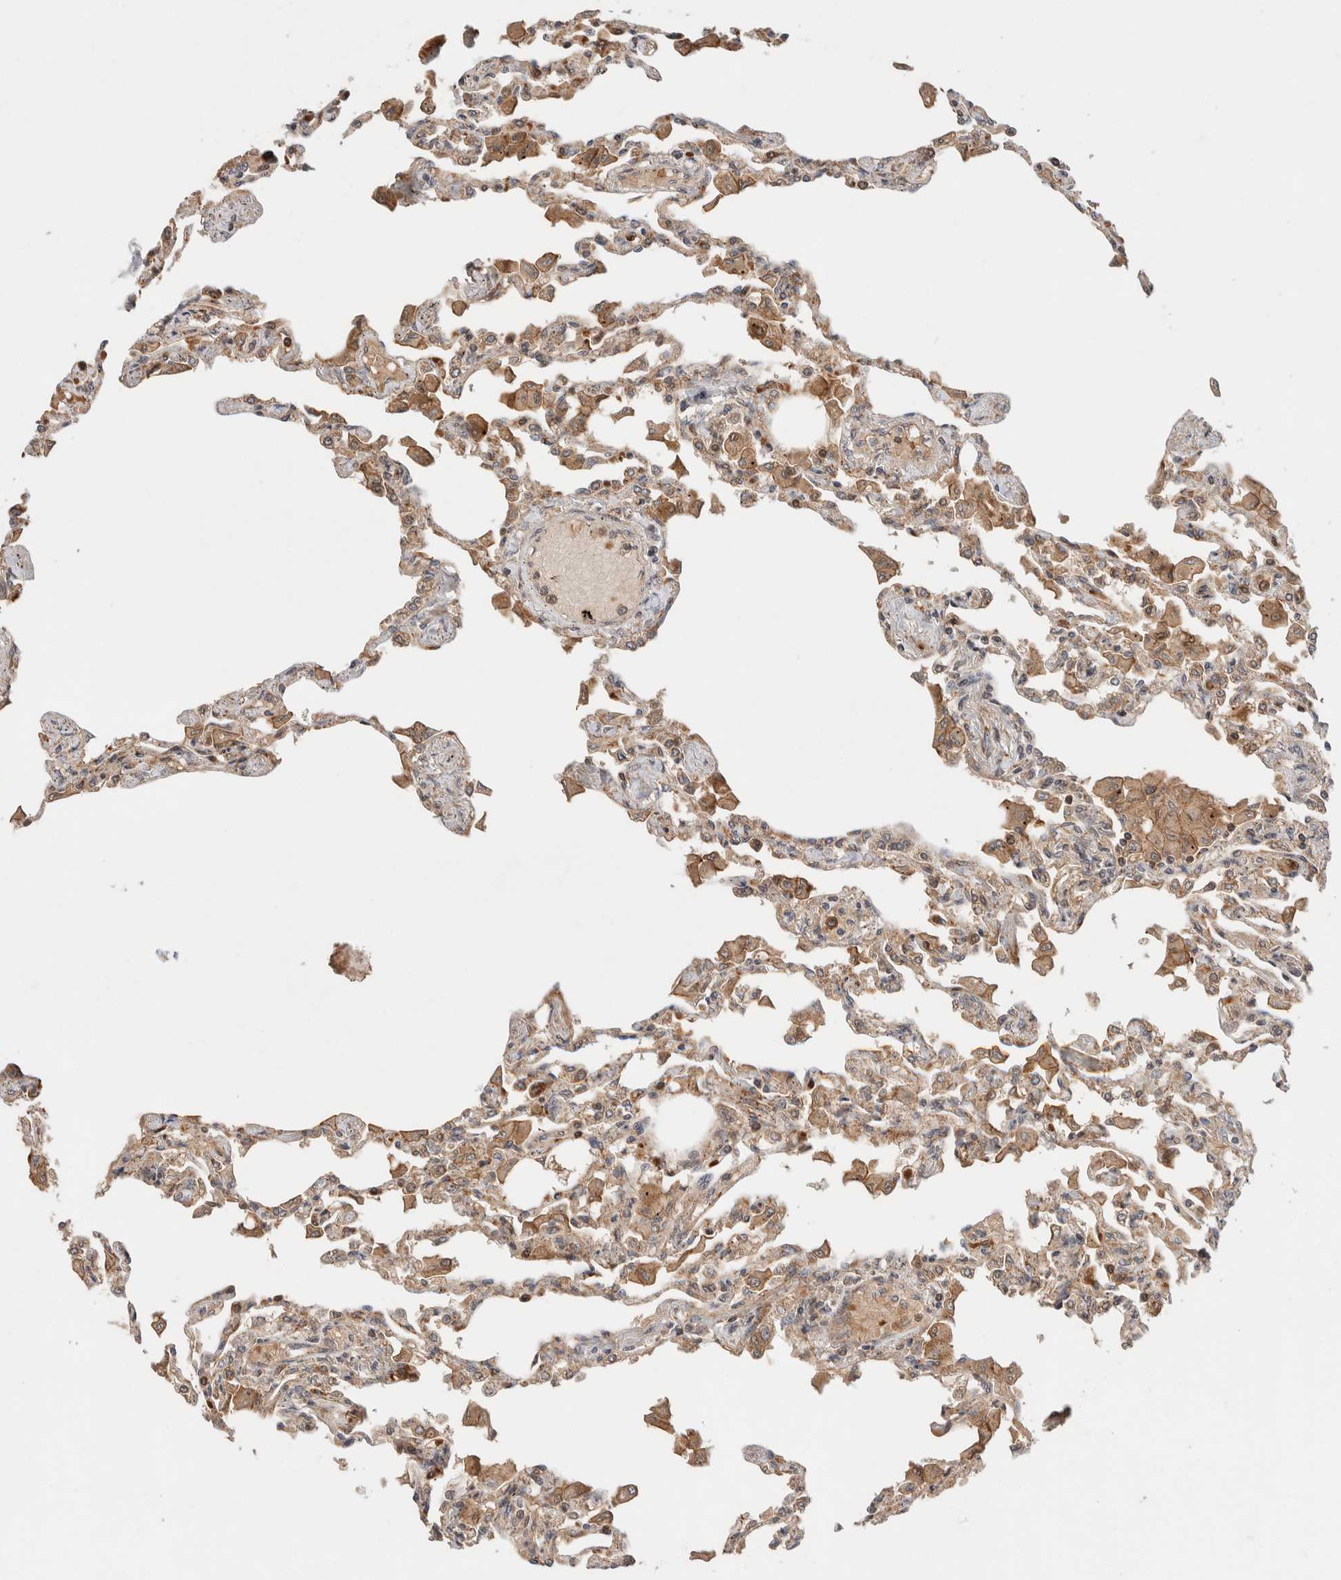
{"staining": {"intensity": "moderate", "quantity": ">75%", "location": "cytoplasmic/membranous"}, "tissue": "lung", "cell_type": "Alveolar cells", "image_type": "normal", "snomed": [{"axis": "morphology", "description": "Normal tissue, NOS"}, {"axis": "topography", "description": "Bronchus"}, {"axis": "topography", "description": "Lung"}], "caption": "Immunohistochemical staining of unremarkable human lung shows moderate cytoplasmic/membranous protein staining in approximately >75% of alveolar cells.", "gene": "CASK", "patient": {"sex": "female", "age": 49}}